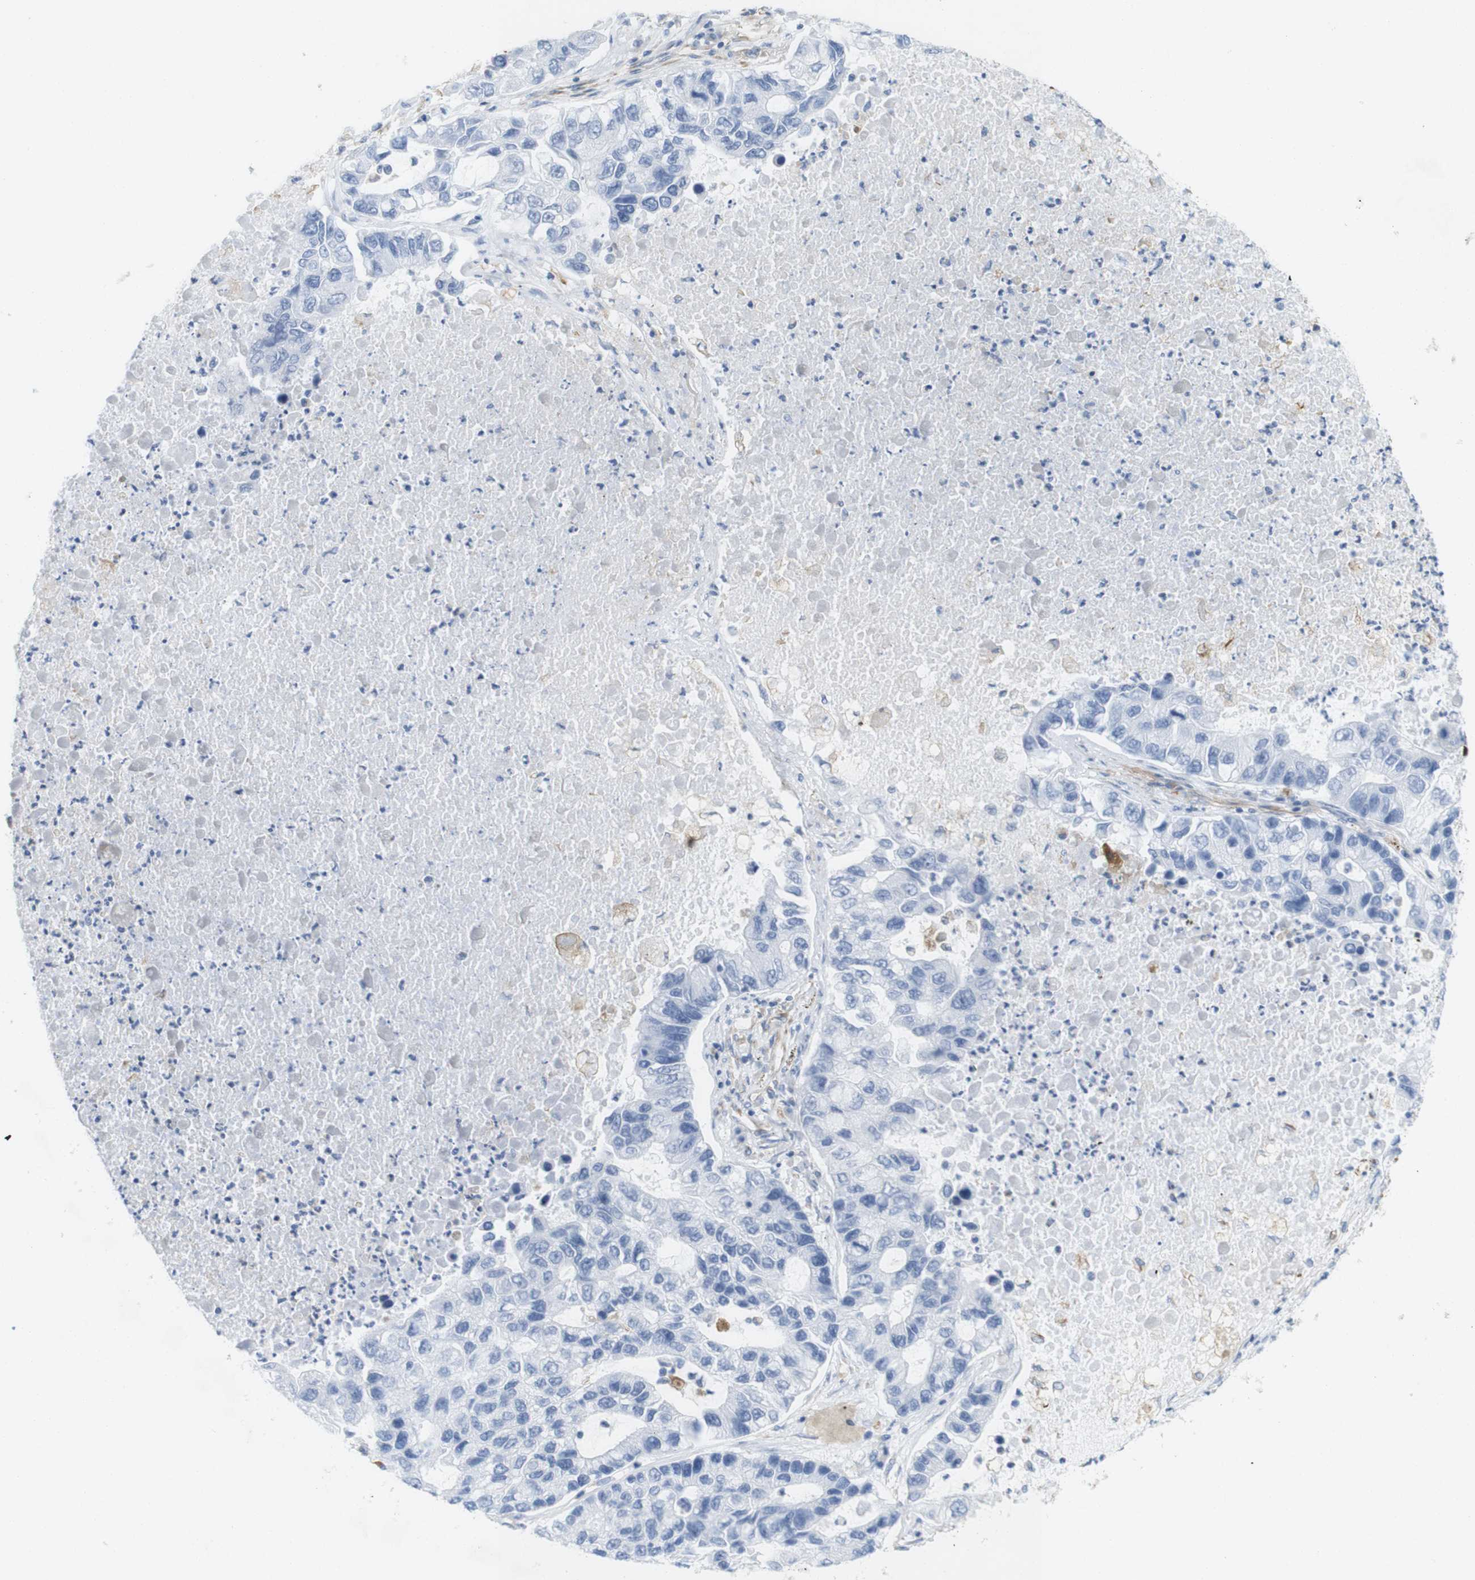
{"staining": {"intensity": "negative", "quantity": "none", "location": "none"}, "tissue": "lung cancer", "cell_type": "Tumor cells", "image_type": "cancer", "snomed": [{"axis": "morphology", "description": "Adenocarcinoma, NOS"}, {"axis": "topography", "description": "Lung"}], "caption": "Histopathology image shows no protein expression in tumor cells of adenocarcinoma (lung) tissue.", "gene": "MS4A10", "patient": {"sex": "female", "age": 51}}